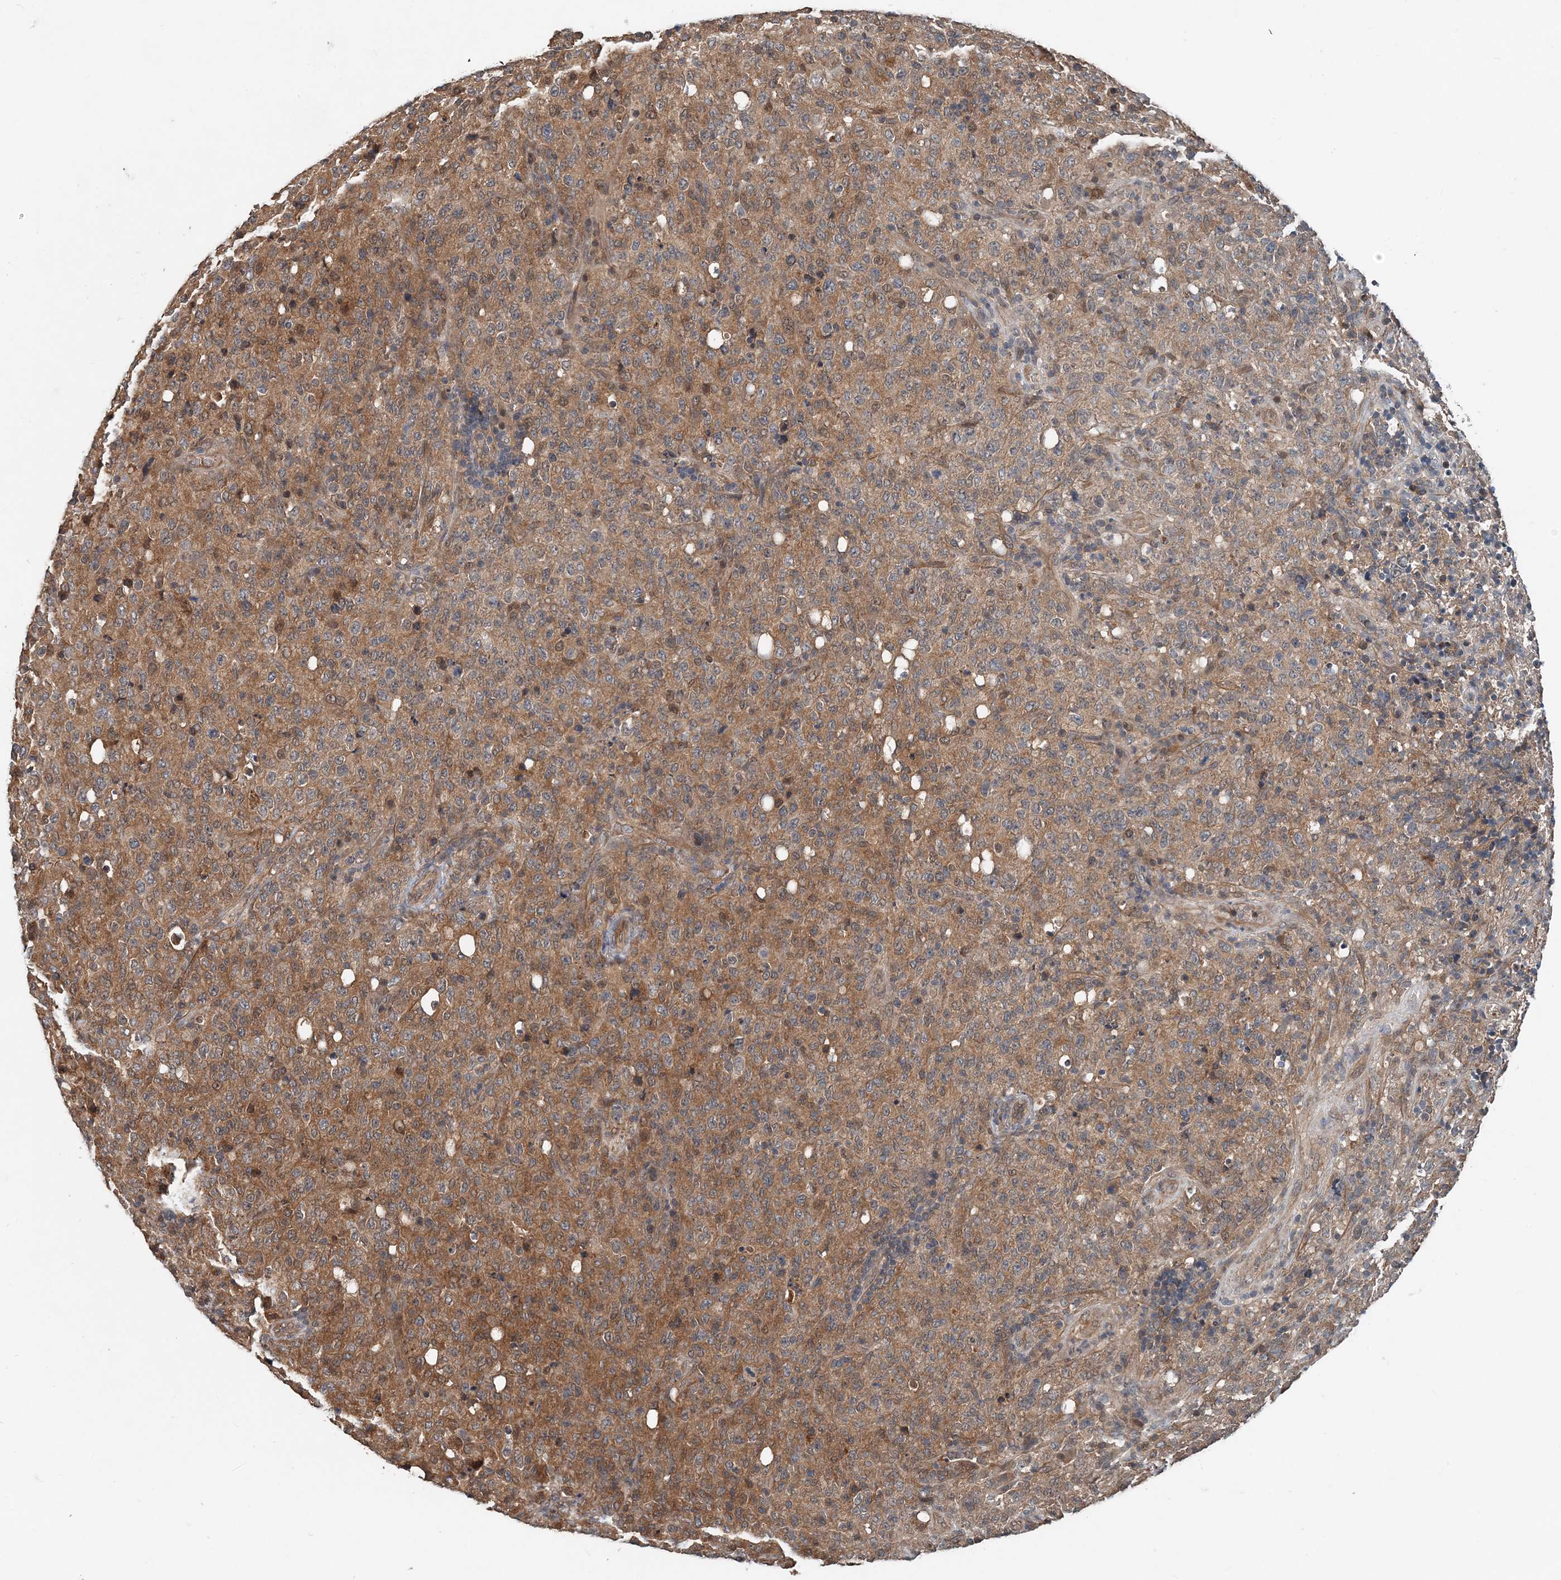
{"staining": {"intensity": "moderate", "quantity": ">75%", "location": "cytoplasmic/membranous"}, "tissue": "lymphoma", "cell_type": "Tumor cells", "image_type": "cancer", "snomed": [{"axis": "morphology", "description": "Malignant lymphoma, non-Hodgkin's type, High grade"}, {"axis": "topography", "description": "Tonsil"}], "caption": "A high-resolution image shows IHC staining of malignant lymphoma, non-Hodgkin's type (high-grade), which displays moderate cytoplasmic/membranous staining in approximately >75% of tumor cells. The staining was performed using DAB to visualize the protein expression in brown, while the nuclei were stained in blue with hematoxylin (Magnification: 20x).", "gene": "SMPD3", "patient": {"sex": "female", "age": 36}}